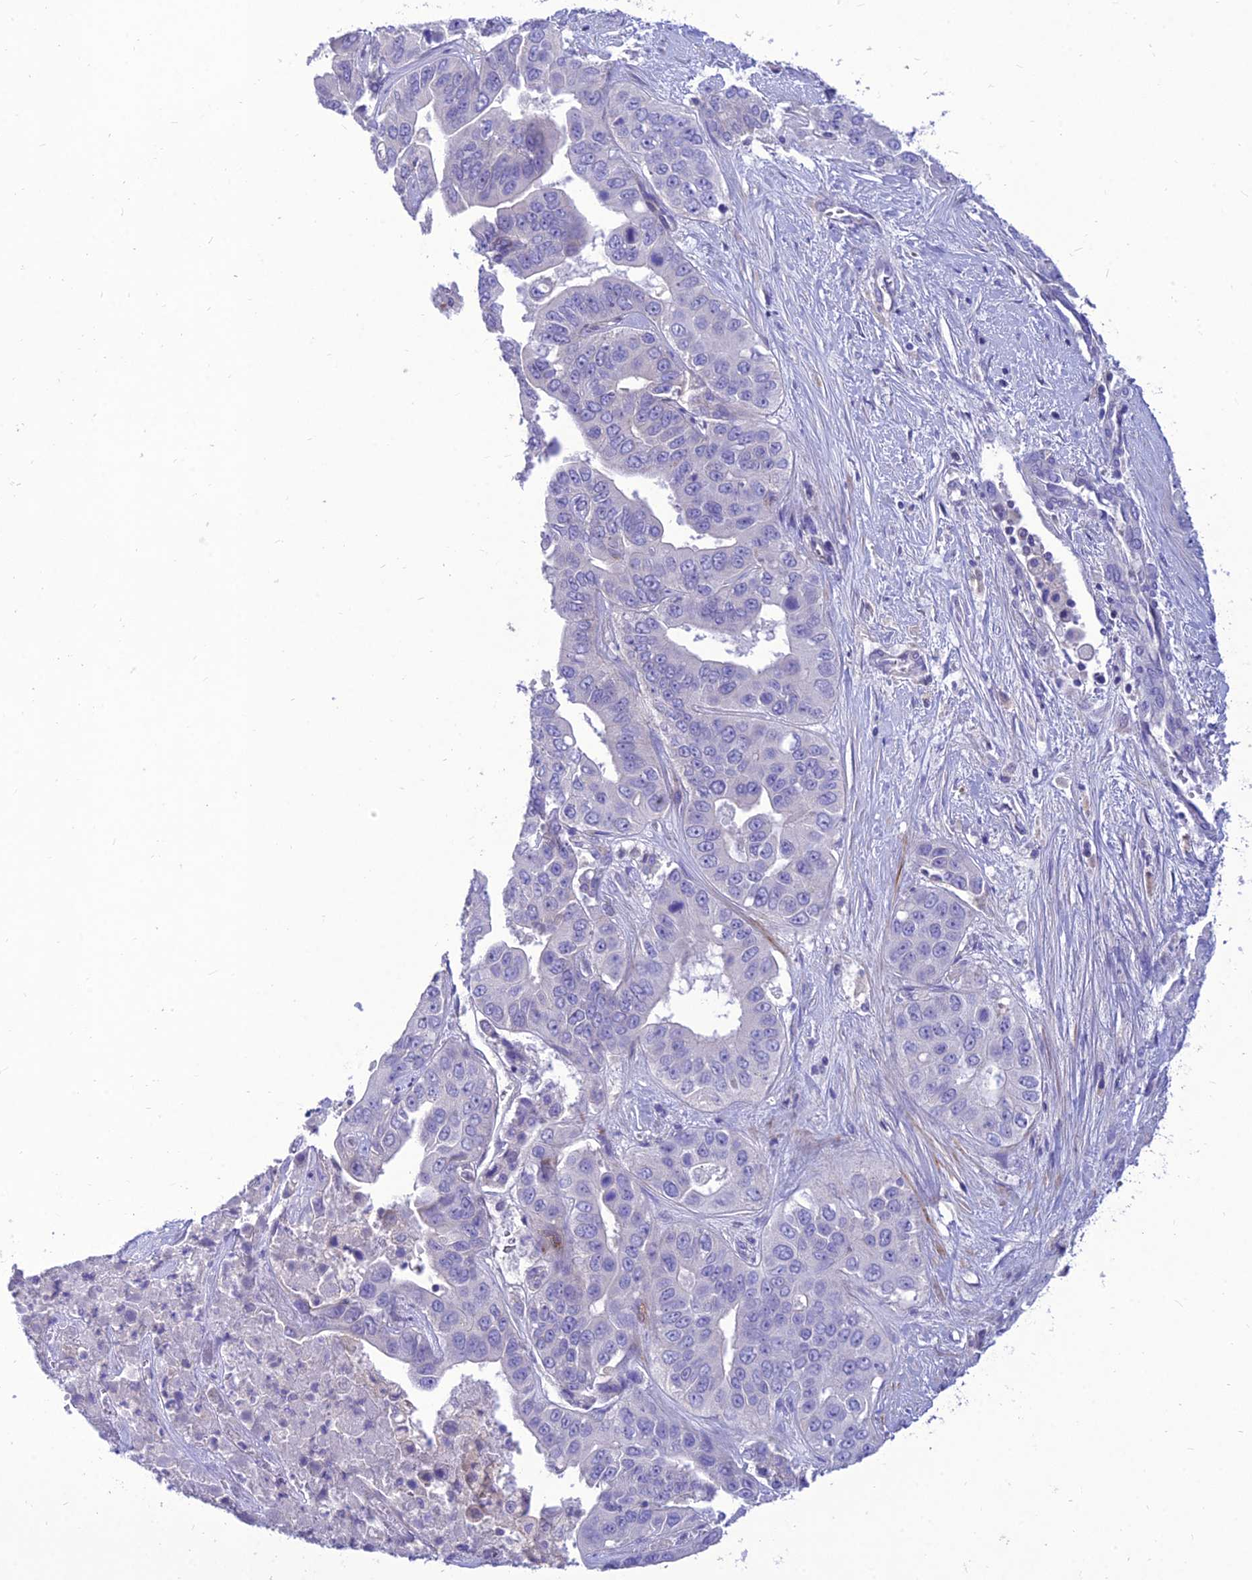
{"staining": {"intensity": "negative", "quantity": "none", "location": "none"}, "tissue": "liver cancer", "cell_type": "Tumor cells", "image_type": "cancer", "snomed": [{"axis": "morphology", "description": "Cholangiocarcinoma"}, {"axis": "topography", "description": "Liver"}], "caption": "IHC of liver cancer (cholangiocarcinoma) demonstrates no expression in tumor cells.", "gene": "TEKT3", "patient": {"sex": "female", "age": 52}}